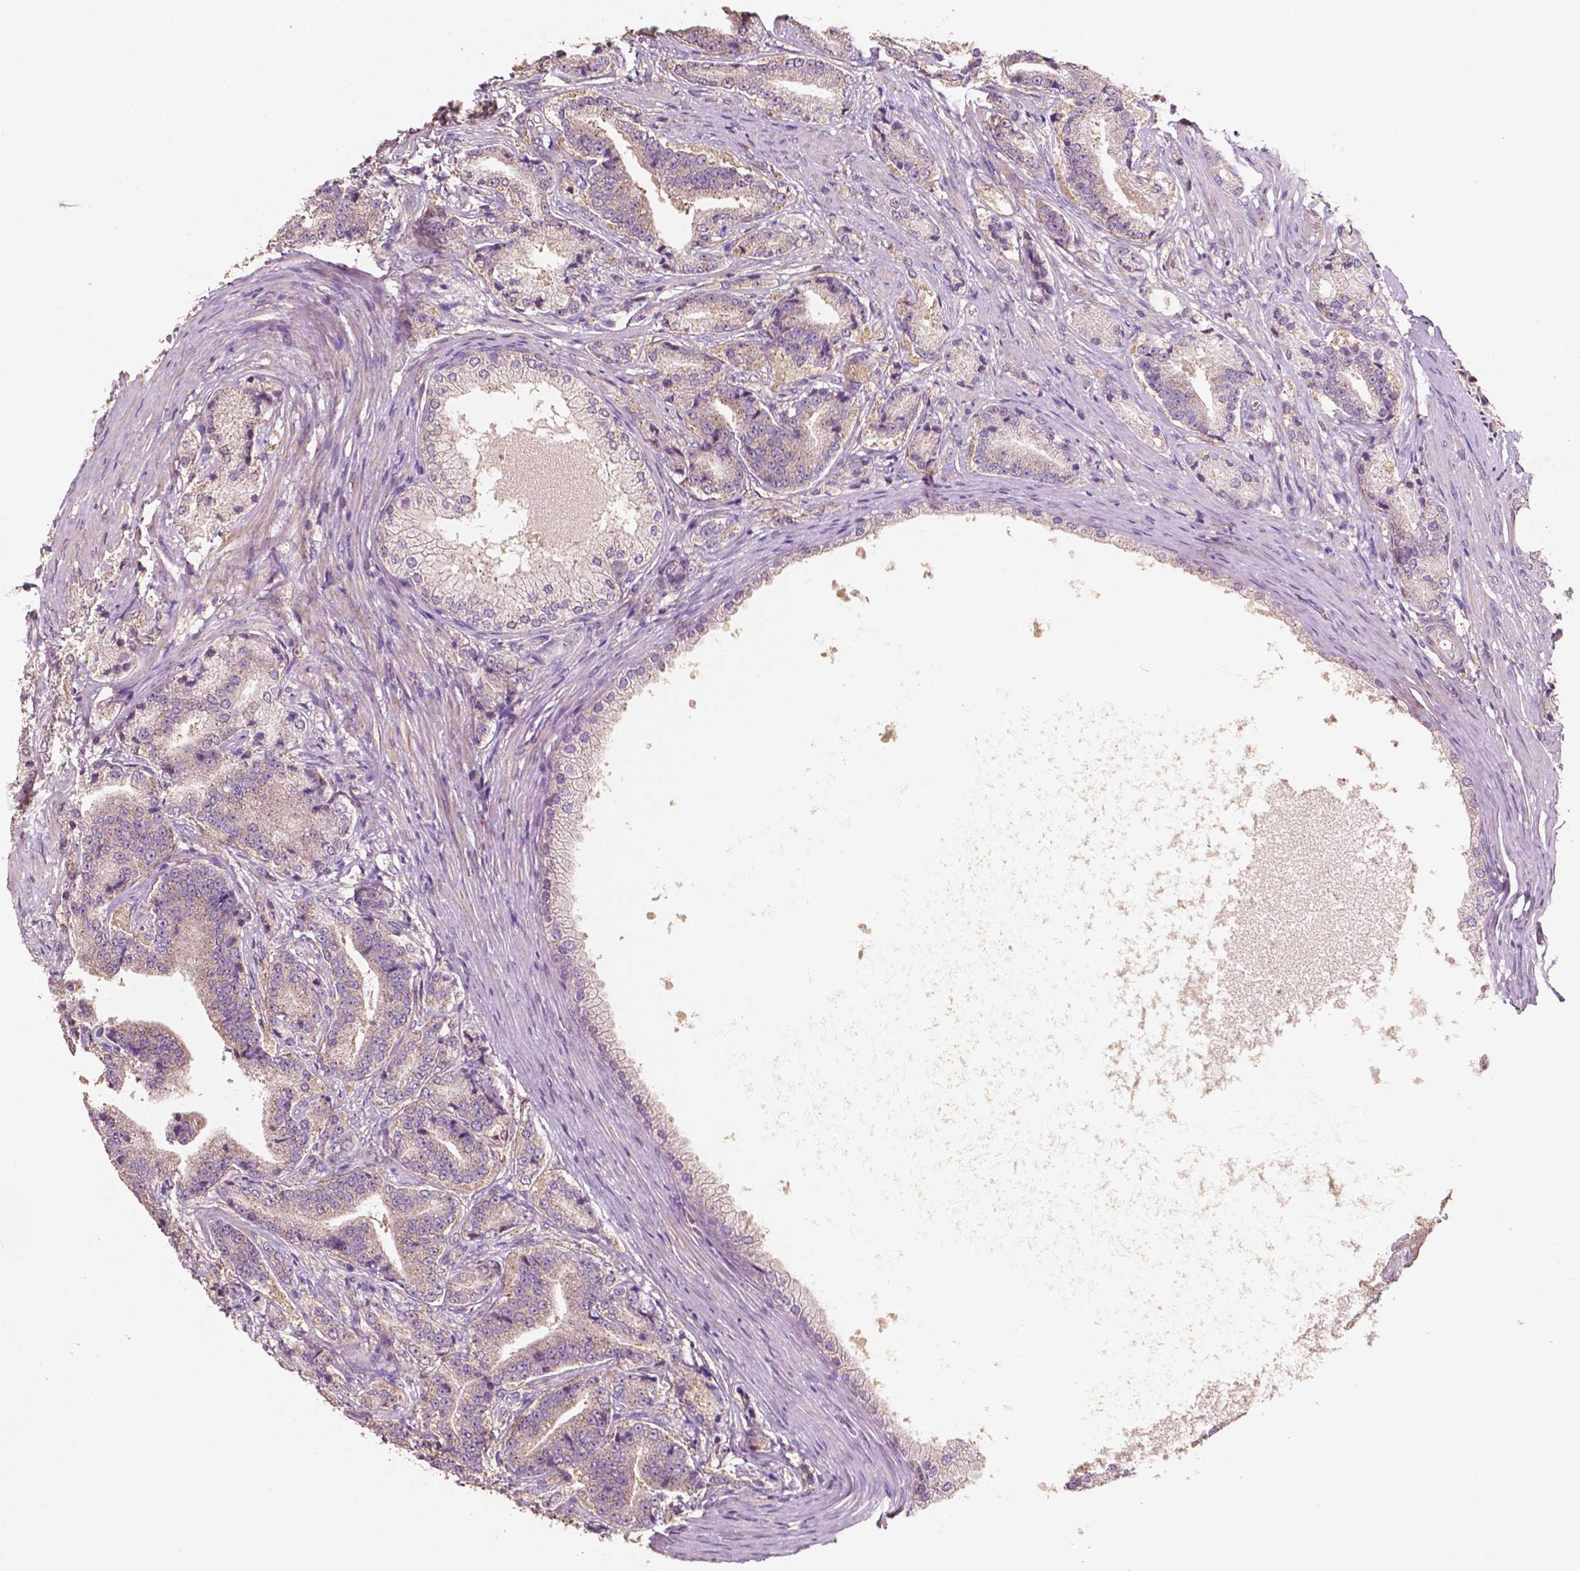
{"staining": {"intensity": "moderate", "quantity": "25%-75%", "location": "cytoplasmic/membranous"}, "tissue": "prostate cancer", "cell_type": "Tumor cells", "image_type": "cancer", "snomed": [{"axis": "morphology", "description": "Adenocarcinoma, High grade"}, {"axis": "topography", "description": "Prostate and seminal vesicle, NOS"}], "caption": "Immunohistochemical staining of prostate cancer exhibits moderate cytoplasmic/membranous protein staining in about 25%-75% of tumor cells. The staining is performed using DAB brown chromogen to label protein expression. The nuclei are counter-stained blue using hematoxylin.", "gene": "CHPT1", "patient": {"sex": "male", "age": 61}}